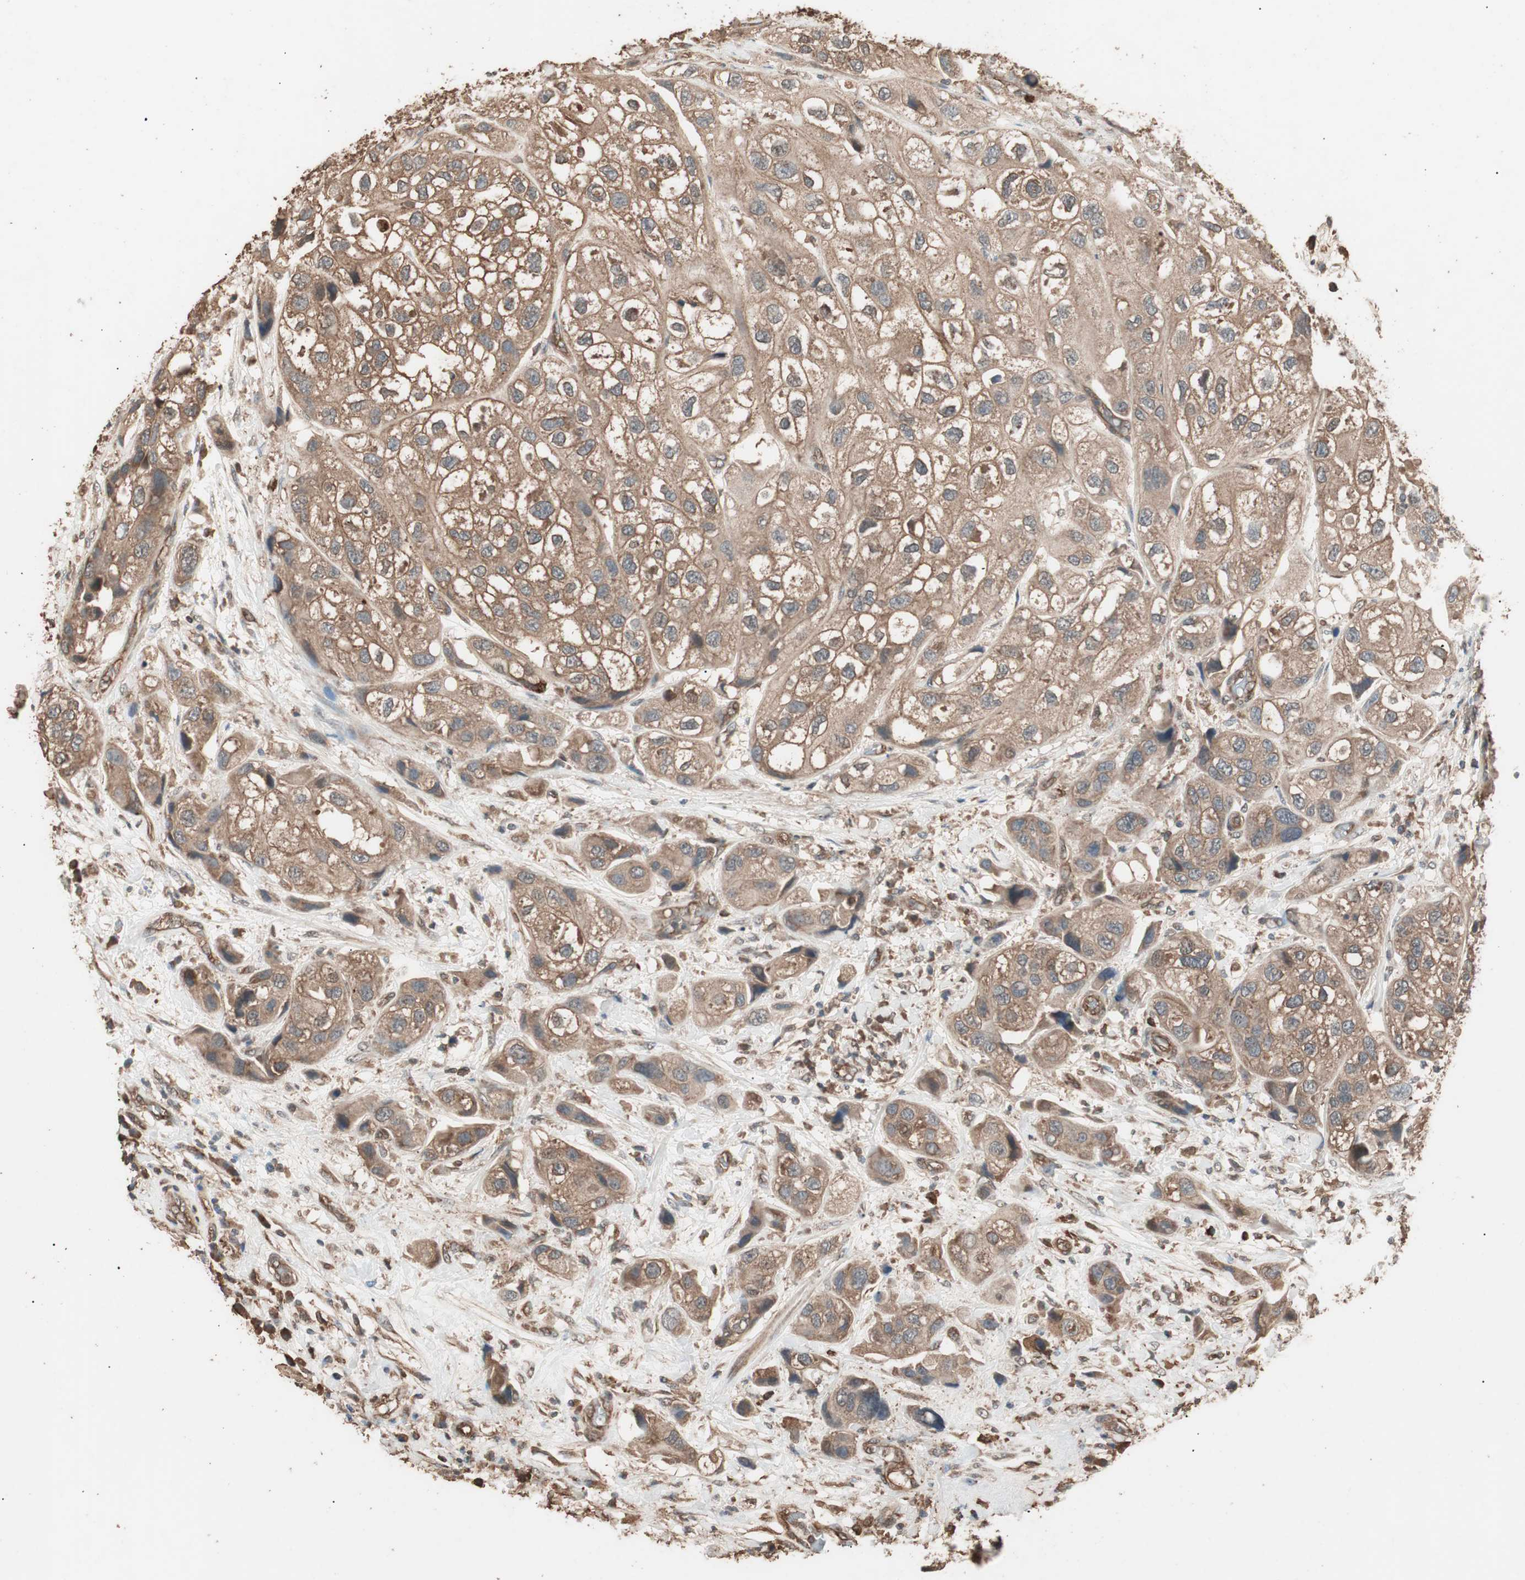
{"staining": {"intensity": "moderate", "quantity": ">75%", "location": "cytoplasmic/membranous"}, "tissue": "urothelial cancer", "cell_type": "Tumor cells", "image_type": "cancer", "snomed": [{"axis": "morphology", "description": "Urothelial carcinoma, High grade"}, {"axis": "topography", "description": "Urinary bladder"}], "caption": "IHC (DAB (3,3'-diaminobenzidine)) staining of human urothelial cancer displays moderate cytoplasmic/membranous protein expression in about >75% of tumor cells. The staining is performed using DAB (3,3'-diaminobenzidine) brown chromogen to label protein expression. The nuclei are counter-stained blue using hematoxylin.", "gene": "CCN4", "patient": {"sex": "female", "age": 64}}